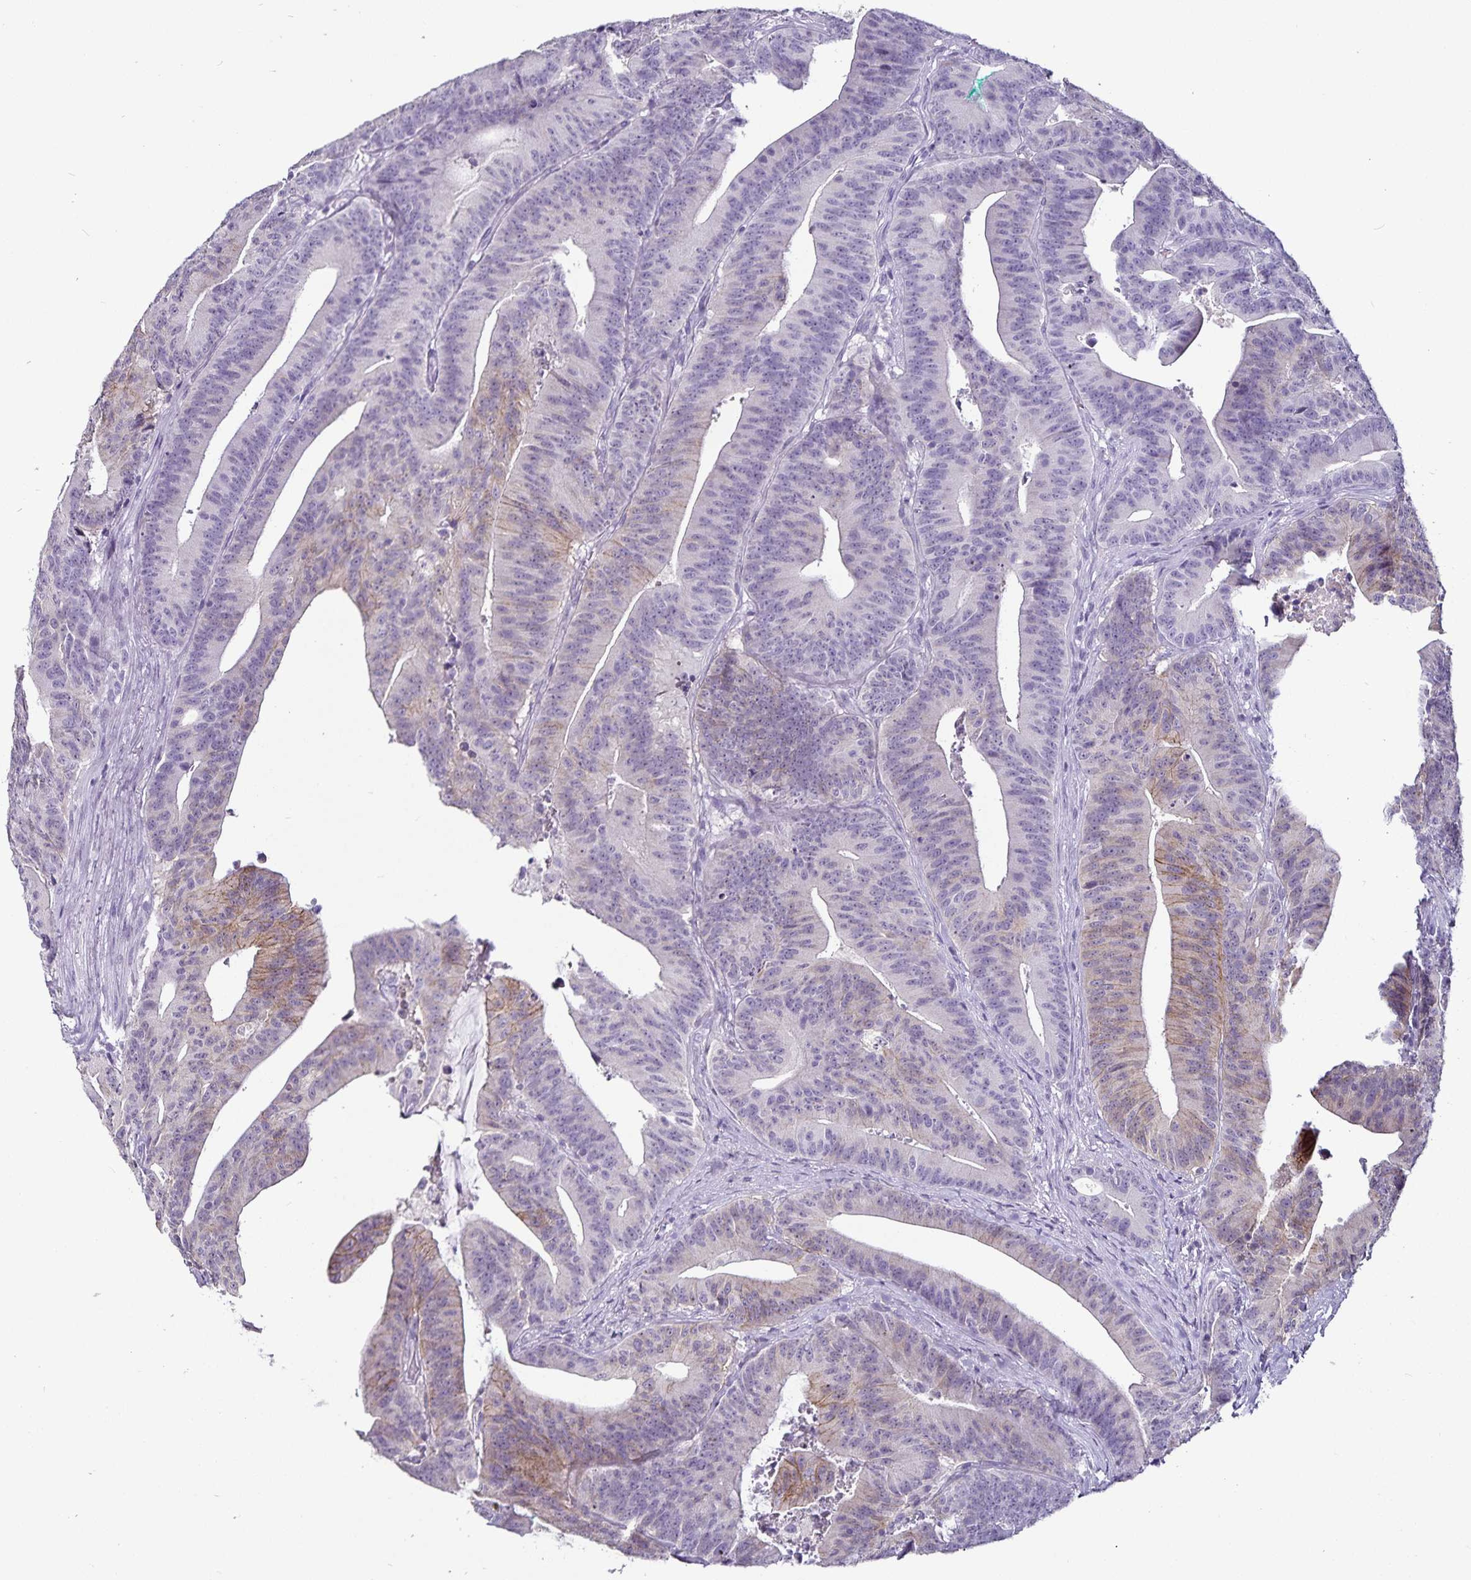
{"staining": {"intensity": "moderate", "quantity": "<25%", "location": "cytoplasmic/membranous"}, "tissue": "colorectal cancer", "cell_type": "Tumor cells", "image_type": "cancer", "snomed": [{"axis": "morphology", "description": "Adenocarcinoma, NOS"}, {"axis": "topography", "description": "Colon"}], "caption": "This micrograph displays adenocarcinoma (colorectal) stained with IHC to label a protein in brown. The cytoplasmic/membranous of tumor cells show moderate positivity for the protein. Nuclei are counter-stained blue.", "gene": "CA12", "patient": {"sex": "female", "age": 78}}